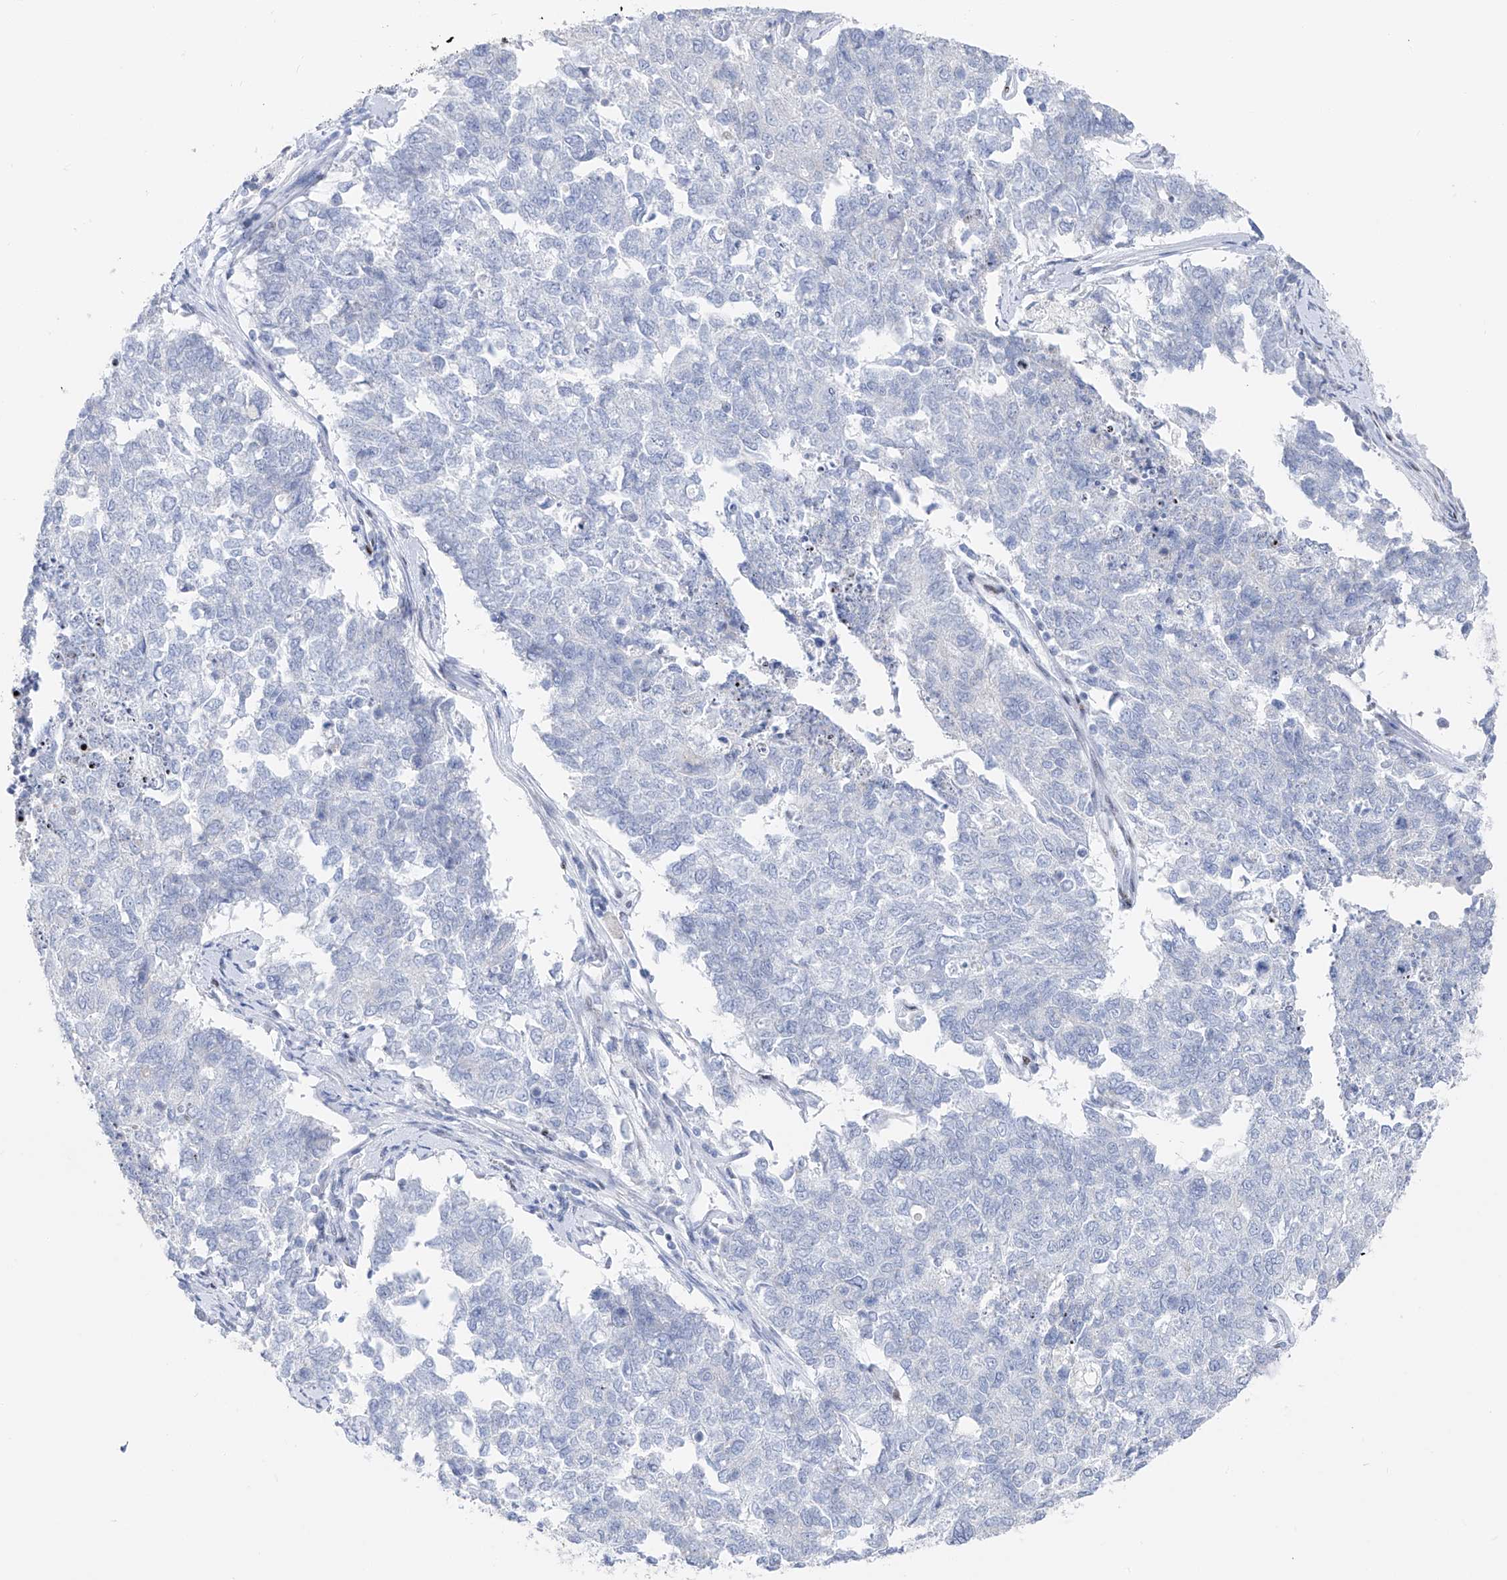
{"staining": {"intensity": "negative", "quantity": "none", "location": "none"}, "tissue": "cervical cancer", "cell_type": "Tumor cells", "image_type": "cancer", "snomed": [{"axis": "morphology", "description": "Squamous cell carcinoma, NOS"}, {"axis": "topography", "description": "Cervix"}], "caption": "Histopathology image shows no significant protein expression in tumor cells of cervical cancer (squamous cell carcinoma).", "gene": "FRS3", "patient": {"sex": "female", "age": 63}}